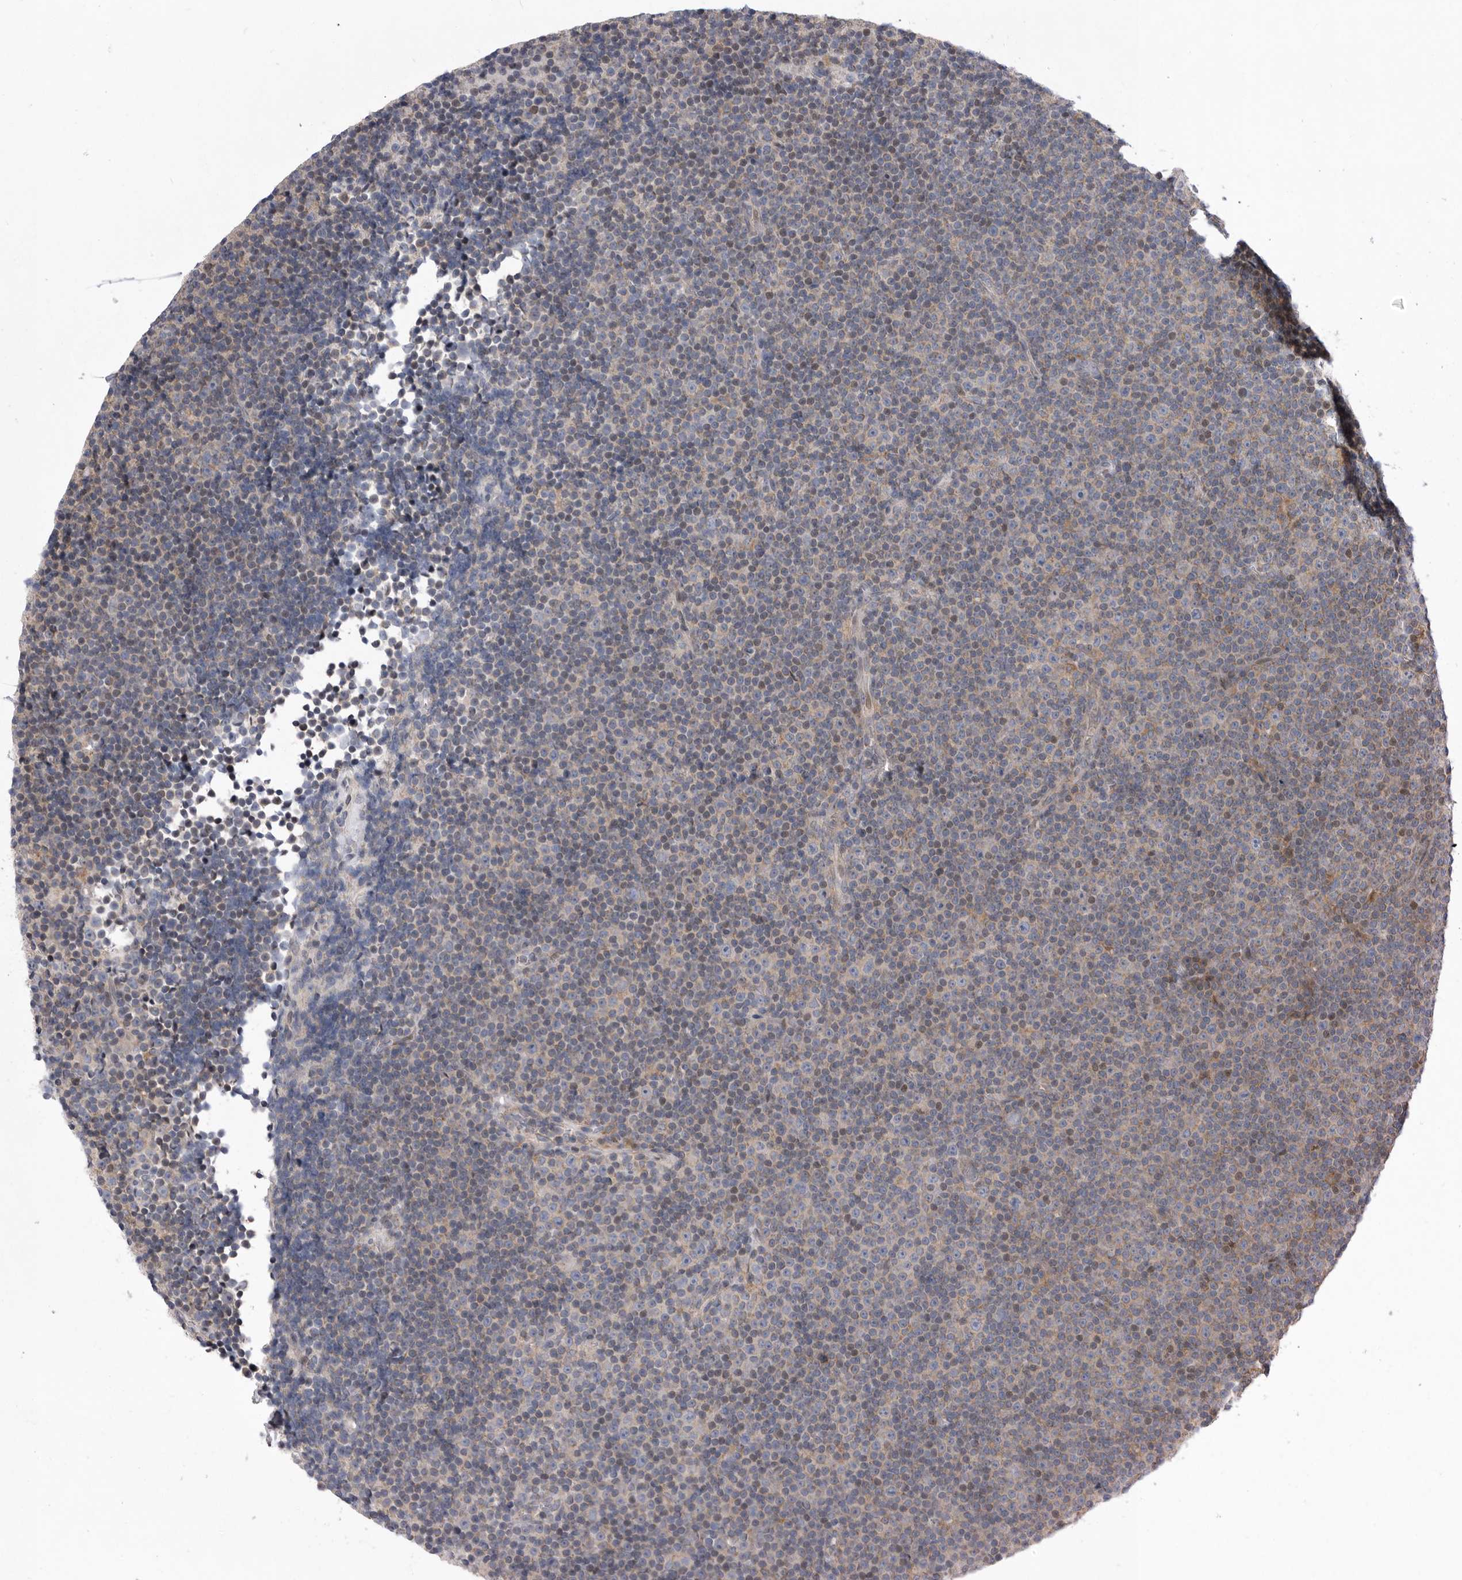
{"staining": {"intensity": "negative", "quantity": "none", "location": "none"}, "tissue": "lymphoma", "cell_type": "Tumor cells", "image_type": "cancer", "snomed": [{"axis": "morphology", "description": "Malignant lymphoma, non-Hodgkin's type, Low grade"}, {"axis": "topography", "description": "Lymph node"}], "caption": "High magnification brightfield microscopy of malignant lymphoma, non-Hodgkin's type (low-grade) stained with DAB (3,3'-diaminobenzidine) (brown) and counterstained with hematoxylin (blue): tumor cells show no significant positivity.", "gene": "MPZL1", "patient": {"sex": "female", "age": 67}}